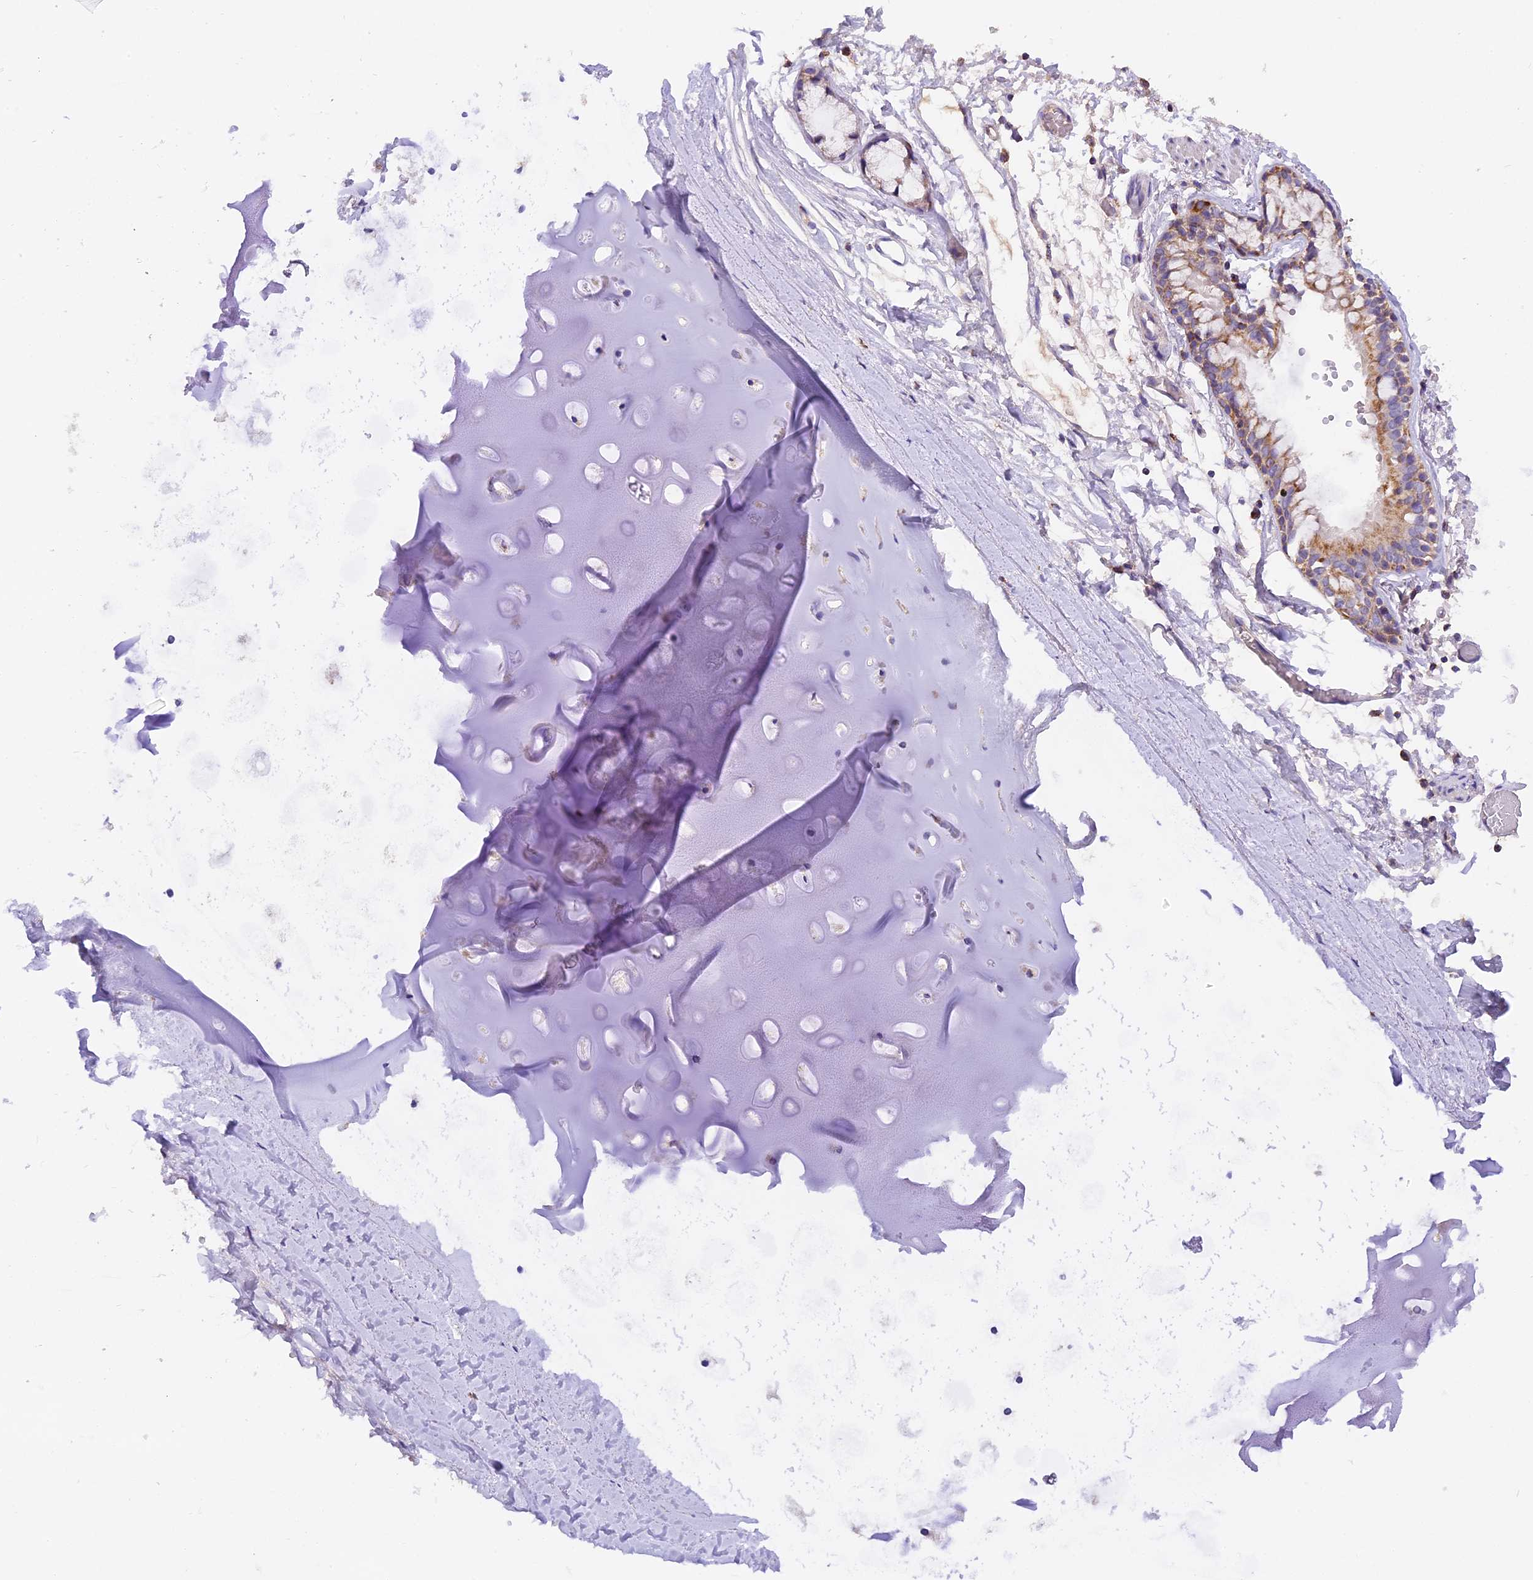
{"staining": {"intensity": "negative", "quantity": "none", "location": "none"}, "tissue": "adipose tissue", "cell_type": "Adipocytes", "image_type": "normal", "snomed": [{"axis": "morphology", "description": "Normal tissue, NOS"}, {"axis": "topography", "description": "Lymph node"}, {"axis": "topography", "description": "Bronchus"}], "caption": "An image of human adipose tissue is negative for staining in adipocytes.", "gene": "MGME1", "patient": {"sex": "male", "age": 63}}